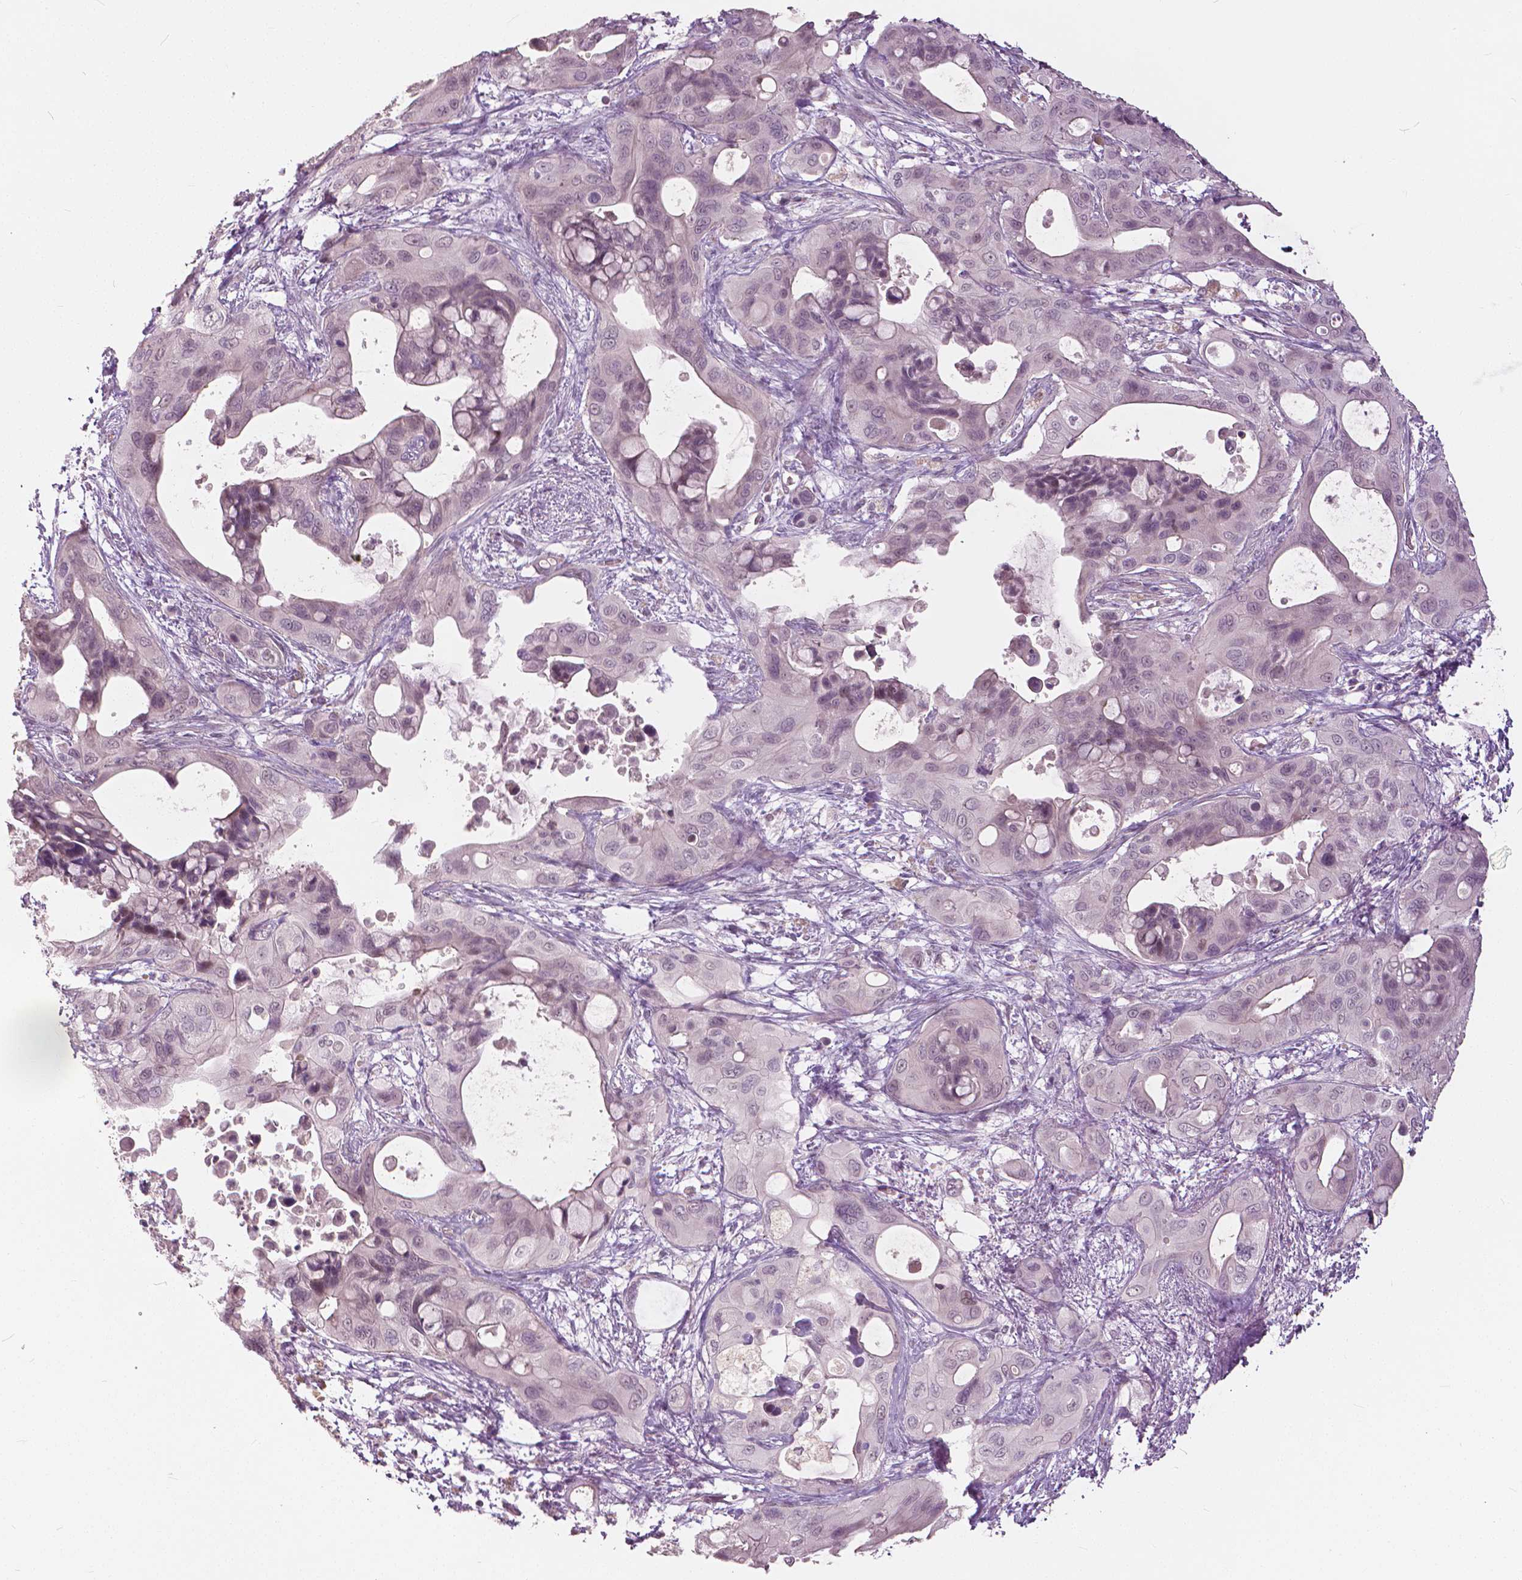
{"staining": {"intensity": "negative", "quantity": "none", "location": "none"}, "tissue": "pancreatic cancer", "cell_type": "Tumor cells", "image_type": "cancer", "snomed": [{"axis": "morphology", "description": "Adenocarcinoma, NOS"}, {"axis": "topography", "description": "Pancreas"}], "caption": "The immunohistochemistry photomicrograph has no significant expression in tumor cells of pancreatic cancer (adenocarcinoma) tissue.", "gene": "NANOG", "patient": {"sex": "male", "age": 71}}